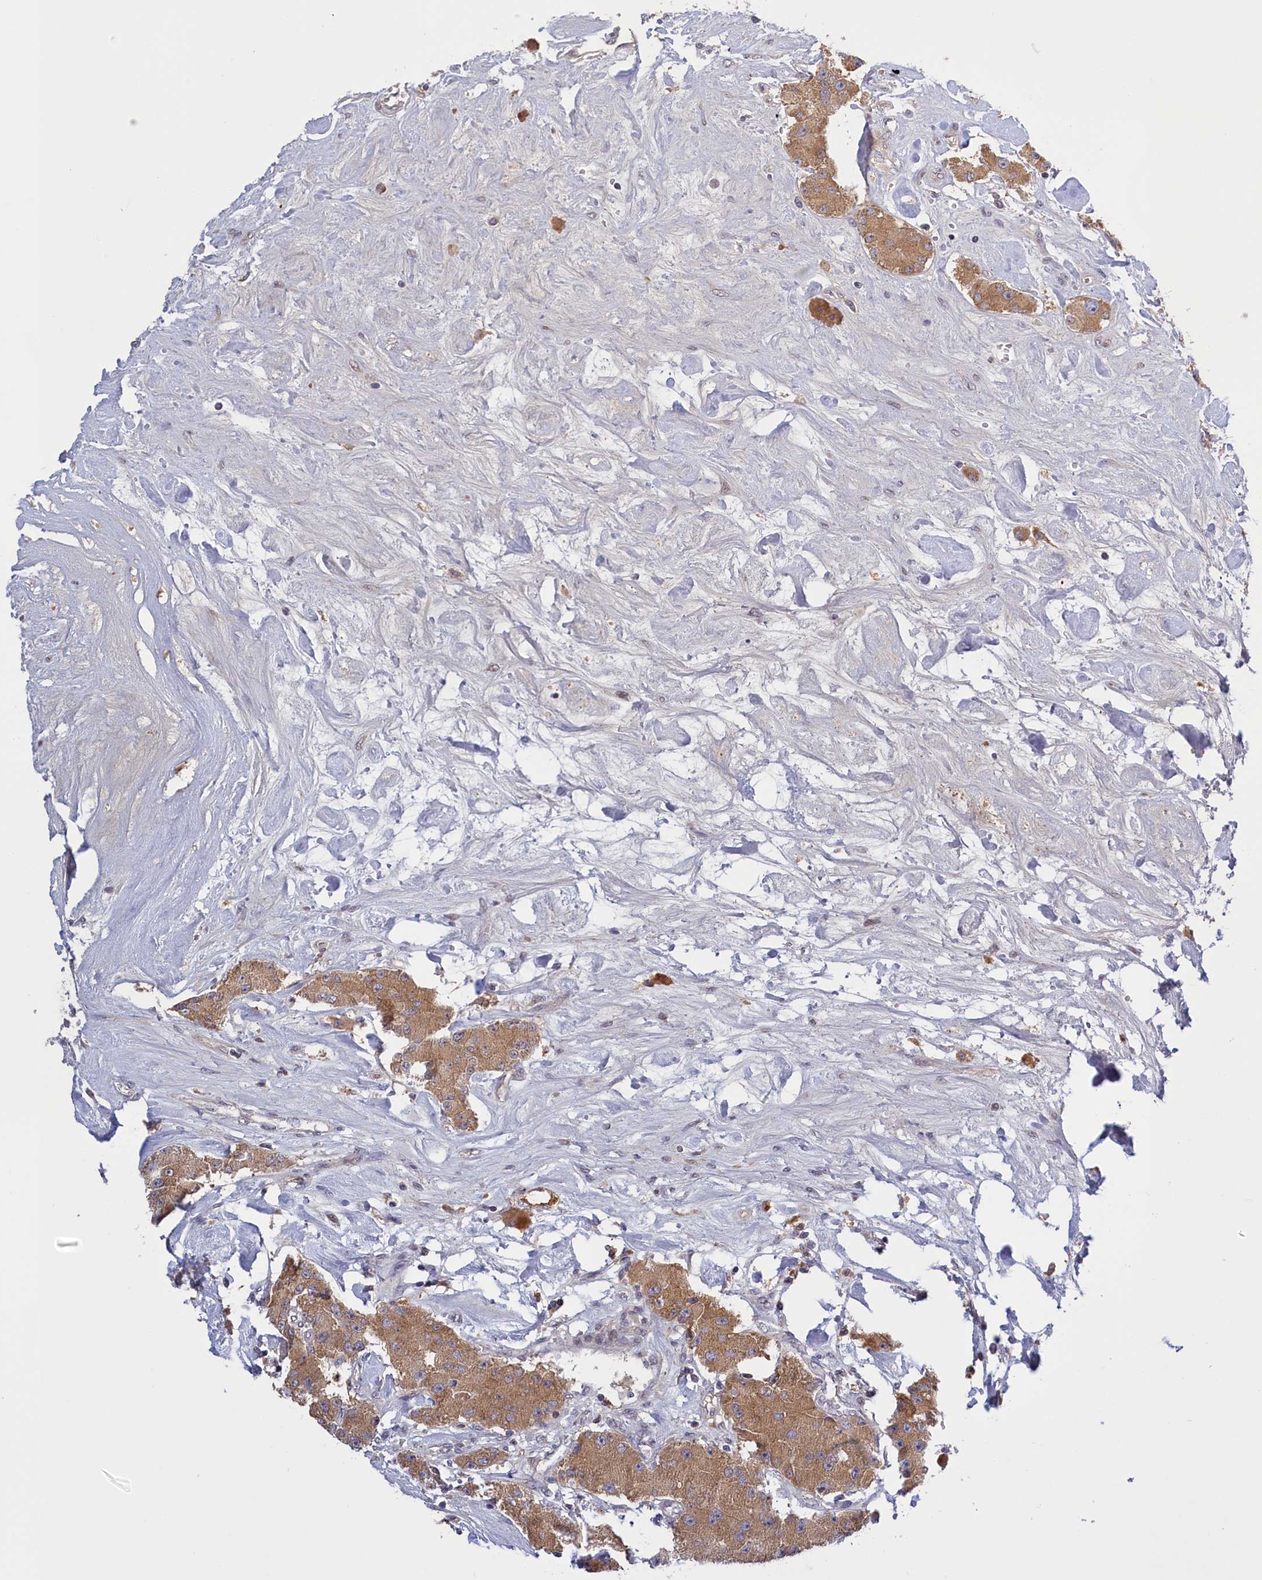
{"staining": {"intensity": "moderate", "quantity": ">75%", "location": "cytoplasmic/membranous"}, "tissue": "carcinoid", "cell_type": "Tumor cells", "image_type": "cancer", "snomed": [{"axis": "morphology", "description": "Carcinoid, malignant, NOS"}, {"axis": "topography", "description": "Pancreas"}], "caption": "Immunohistochemistry (IHC) micrograph of neoplastic tissue: malignant carcinoid stained using immunohistochemistry (IHC) reveals medium levels of moderate protein expression localized specifically in the cytoplasmic/membranous of tumor cells, appearing as a cytoplasmic/membranous brown color.", "gene": "RRAD", "patient": {"sex": "male", "age": 41}}